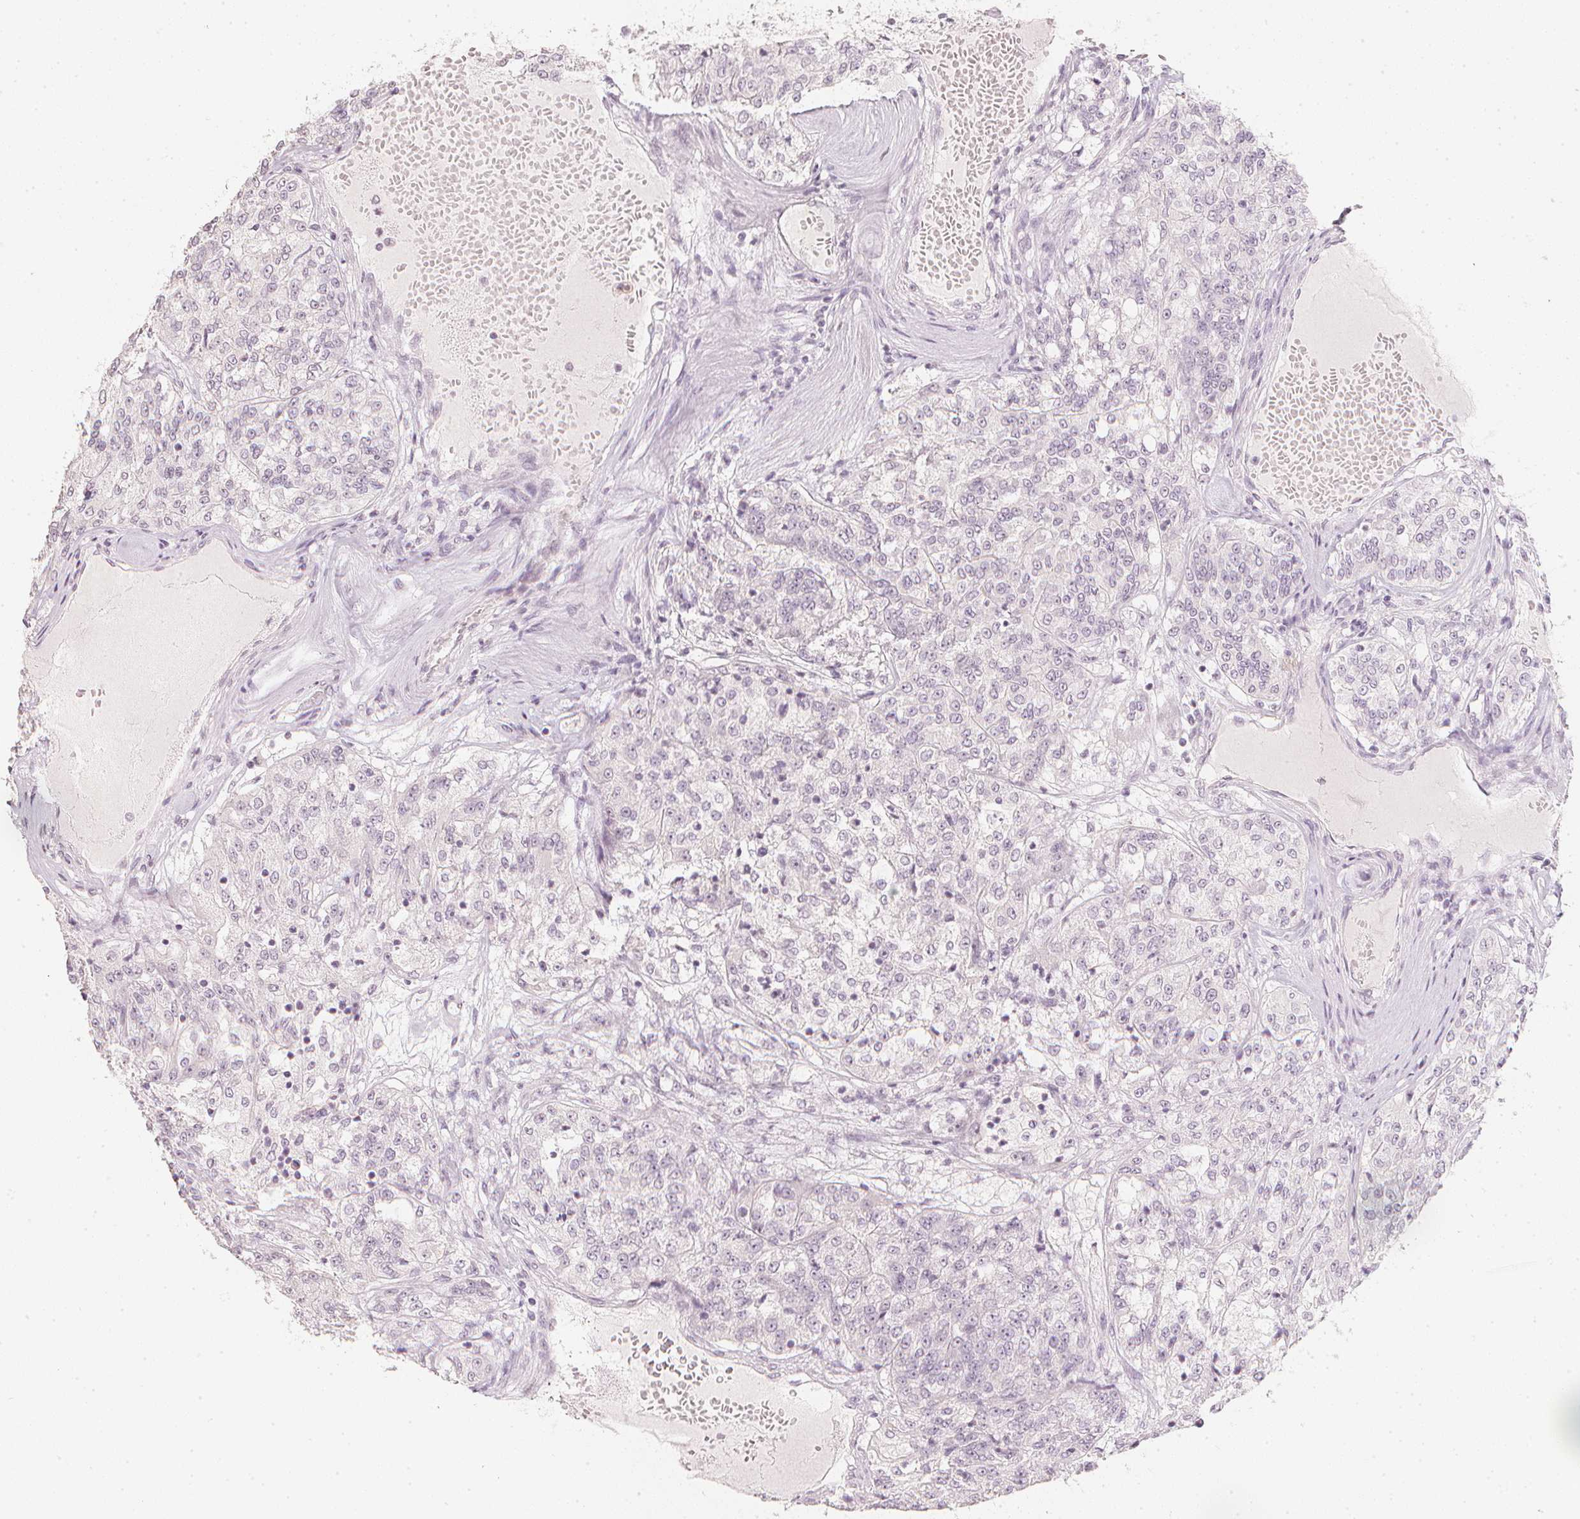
{"staining": {"intensity": "negative", "quantity": "none", "location": "none"}, "tissue": "renal cancer", "cell_type": "Tumor cells", "image_type": "cancer", "snomed": [{"axis": "morphology", "description": "Adenocarcinoma, NOS"}, {"axis": "topography", "description": "Kidney"}], "caption": "The immunohistochemistry micrograph has no significant staining in tumor cells of renal adenocarcinoma tissue.", "gene": "CALB1", "patient": {"sex": "female", "age": 63}}